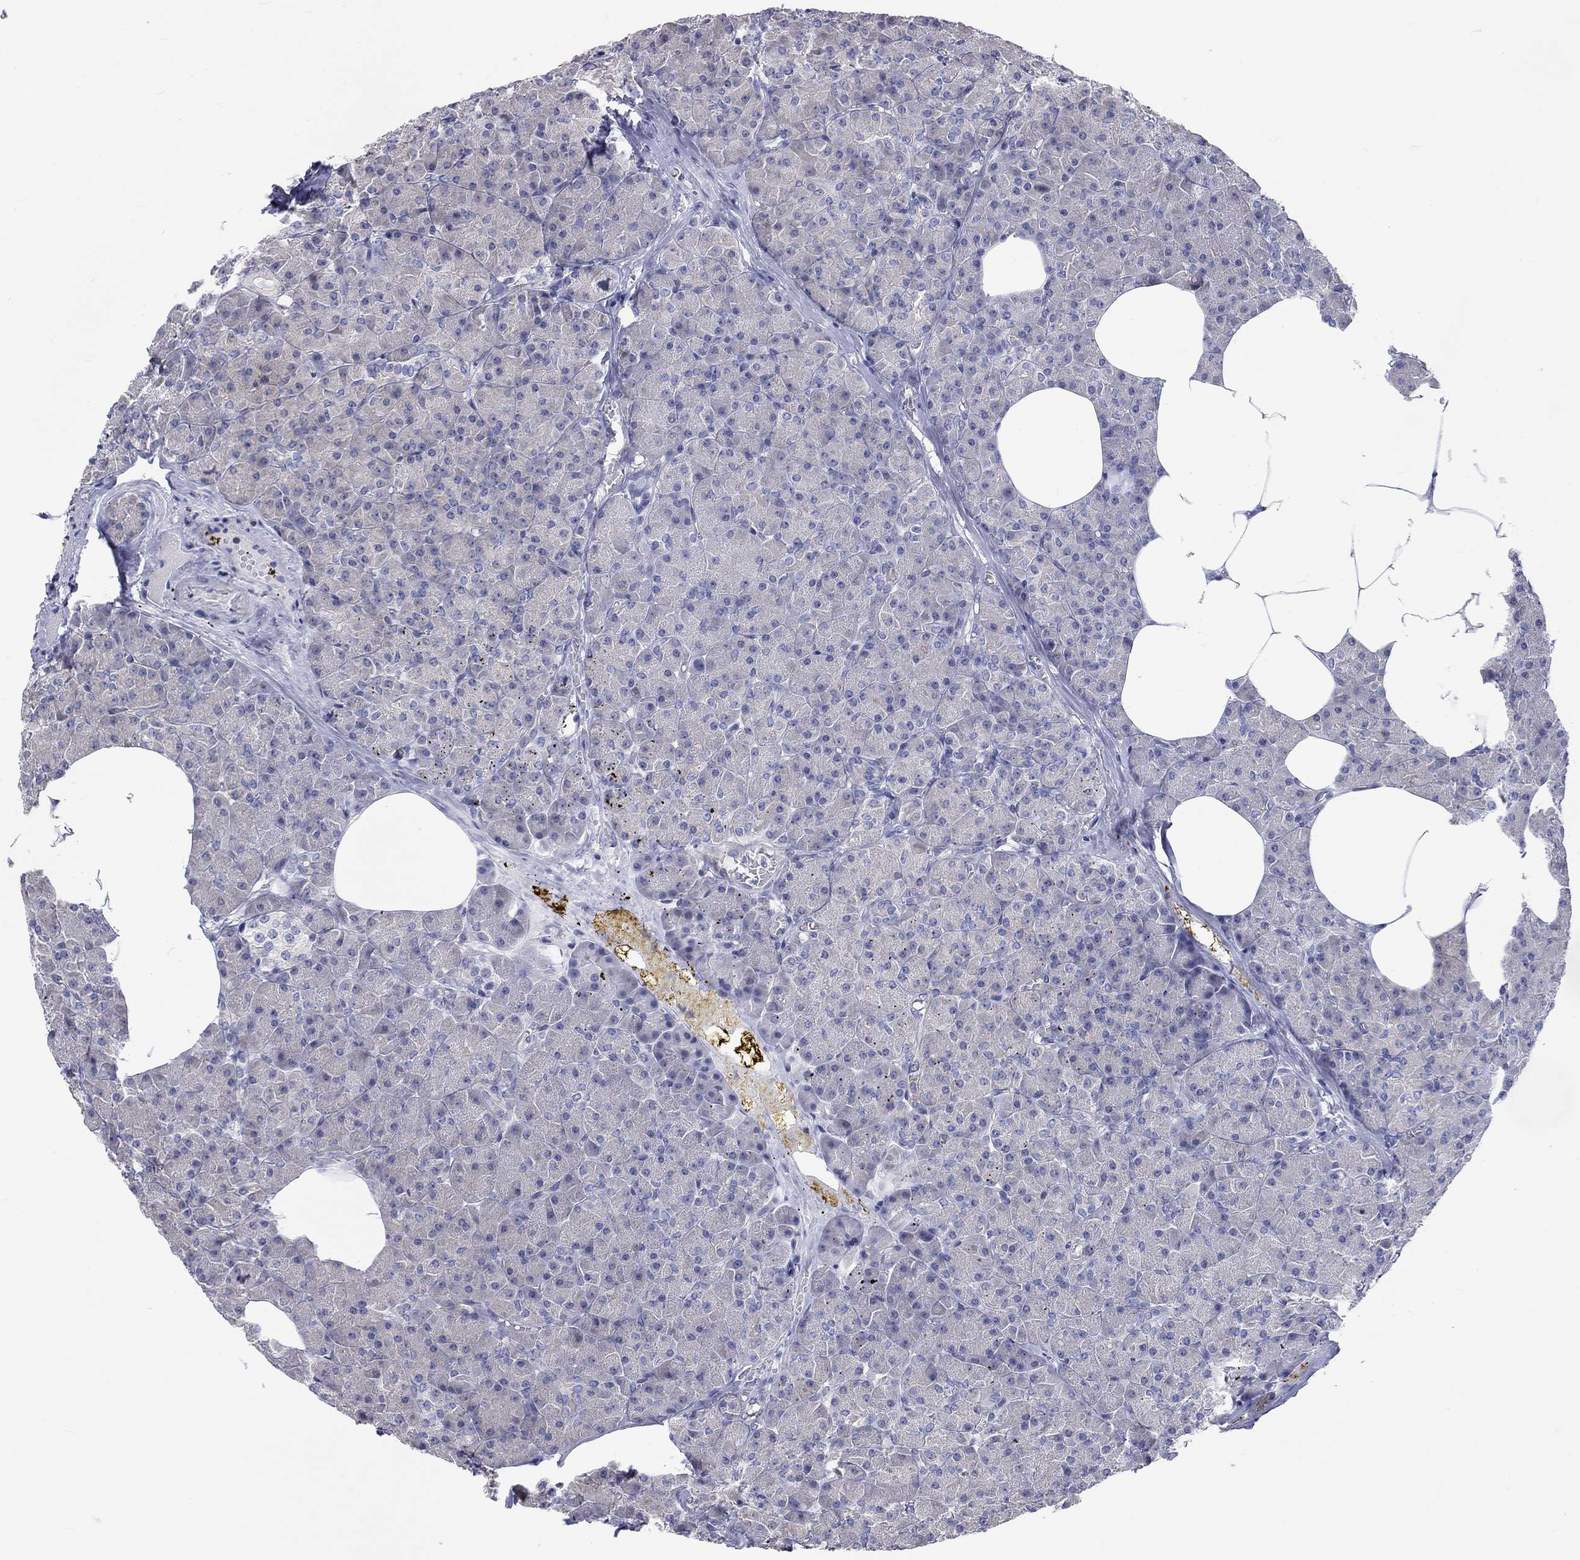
{"staining": {"intensity": "negative", "quantity": "none", "location": "none"}, "tissue": "pancreas", "cell_type": "Exocrine glandular cells", "image_type": "normal", "snomed": [{"axis": "morphology", "description": "Normal tissue, NOS"}, {"axis": "topography", "description": "Pancreas"}], "caption": "An IHC image of benign pancreas is shown. There is no staining in exocrine glandular cells of pancreas.", "gene": "PCDHGA10", "patient": {"sex": "female", "age": 45}}